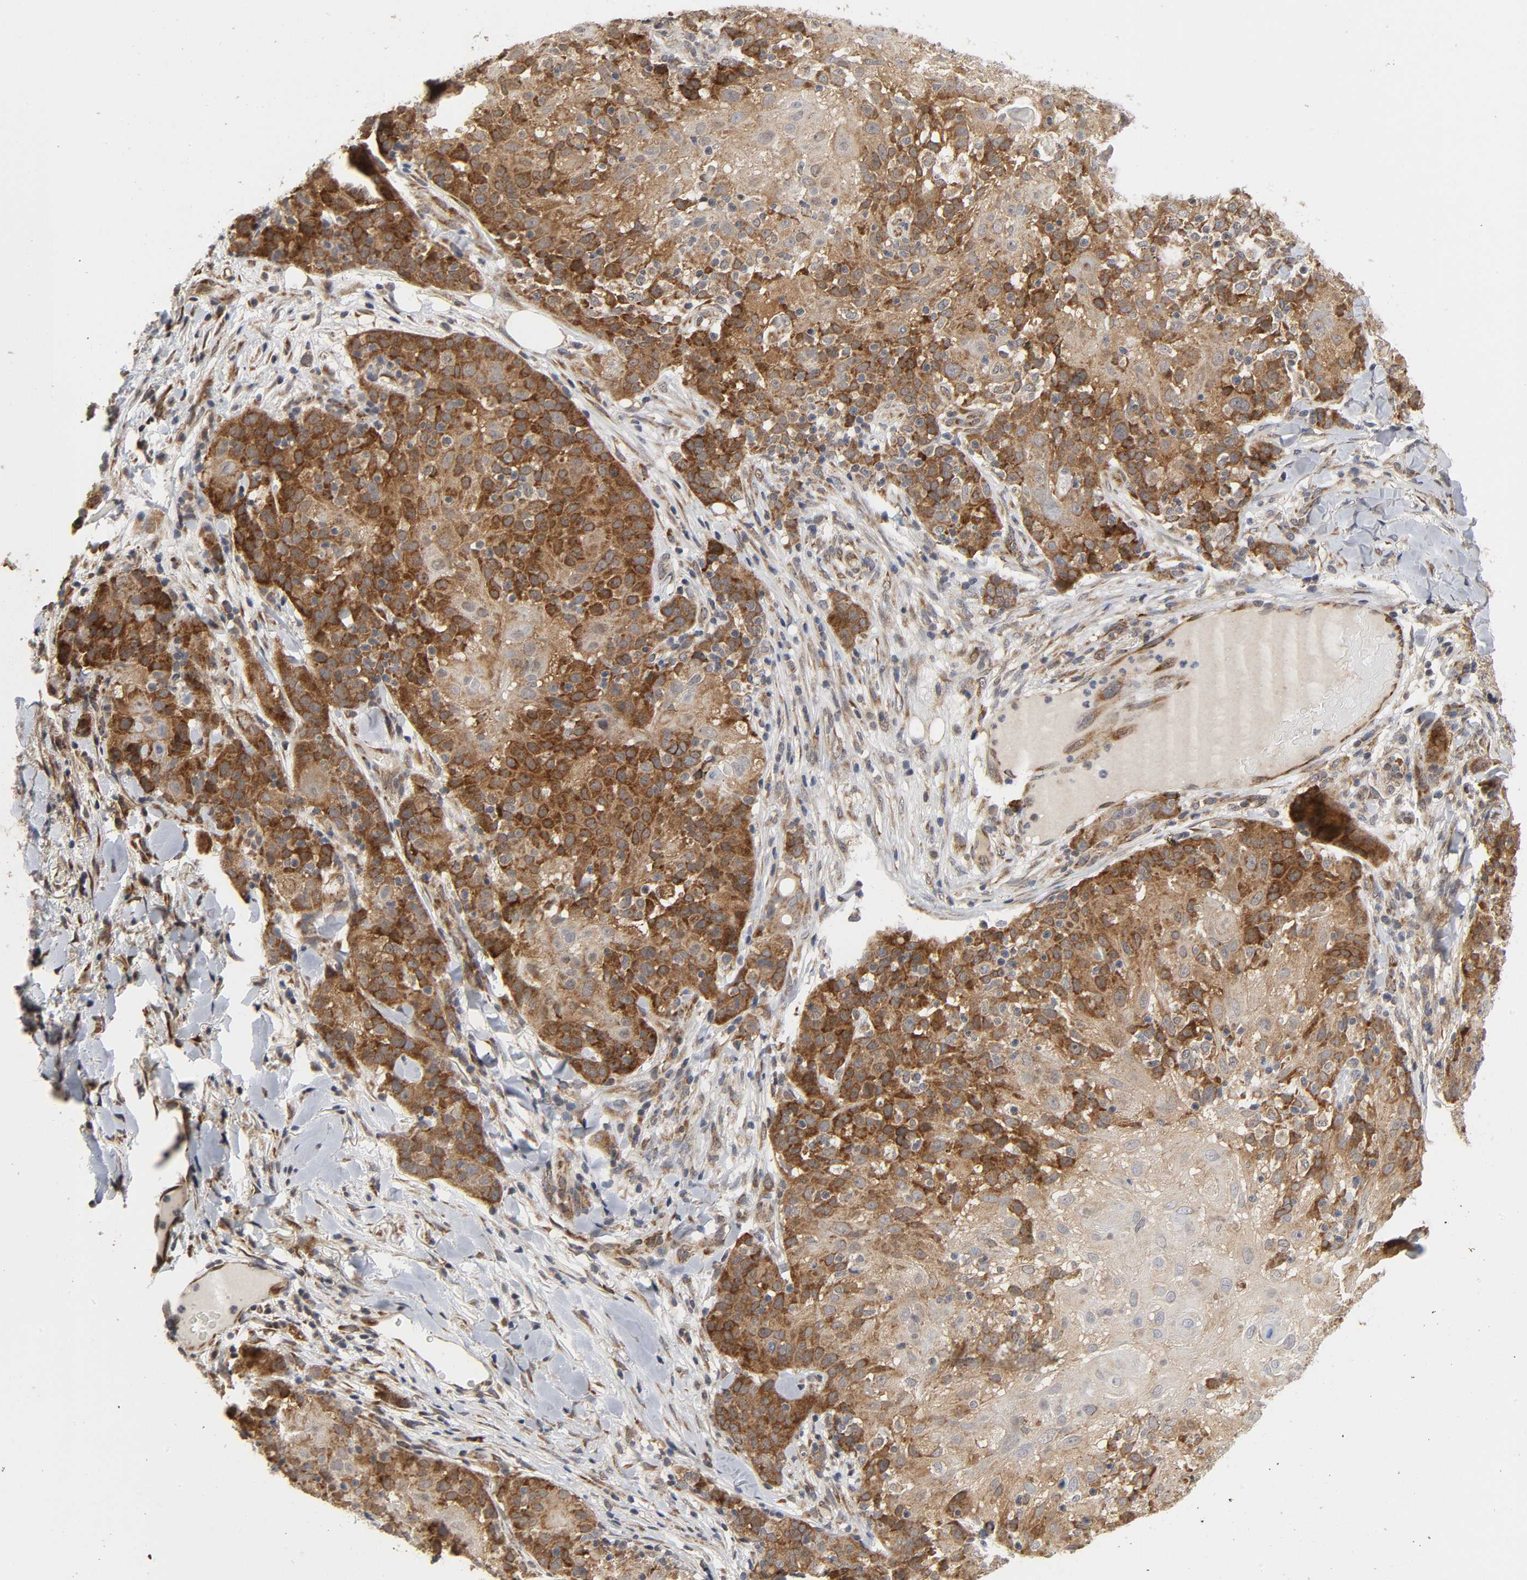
{"staining": {"intensity": "strong", "quantity": ">75%", "location": "cytoplasmic/membranous"}, "tissue": "skin cancer", "cell_type": "Tumor cells", "image_type": "cancer", "snomed": [{"axis": "morphology", "description": "Normal tissue, NOS"}, {"axis": "morphology", "description": "Squamous cell carcinoma, NOS"}, {"axis": "topography", "description": "Skin"}], "caption": "About >75% of tumor cells in human skin cancer (squamous cell carcinoma) demonstrate strong cytoplasmic/membranous protein expression as visualized by brown immunohistochemical staining.", "gene": "SLC30A9", "patient": {"sex": "female", "age": 83}}